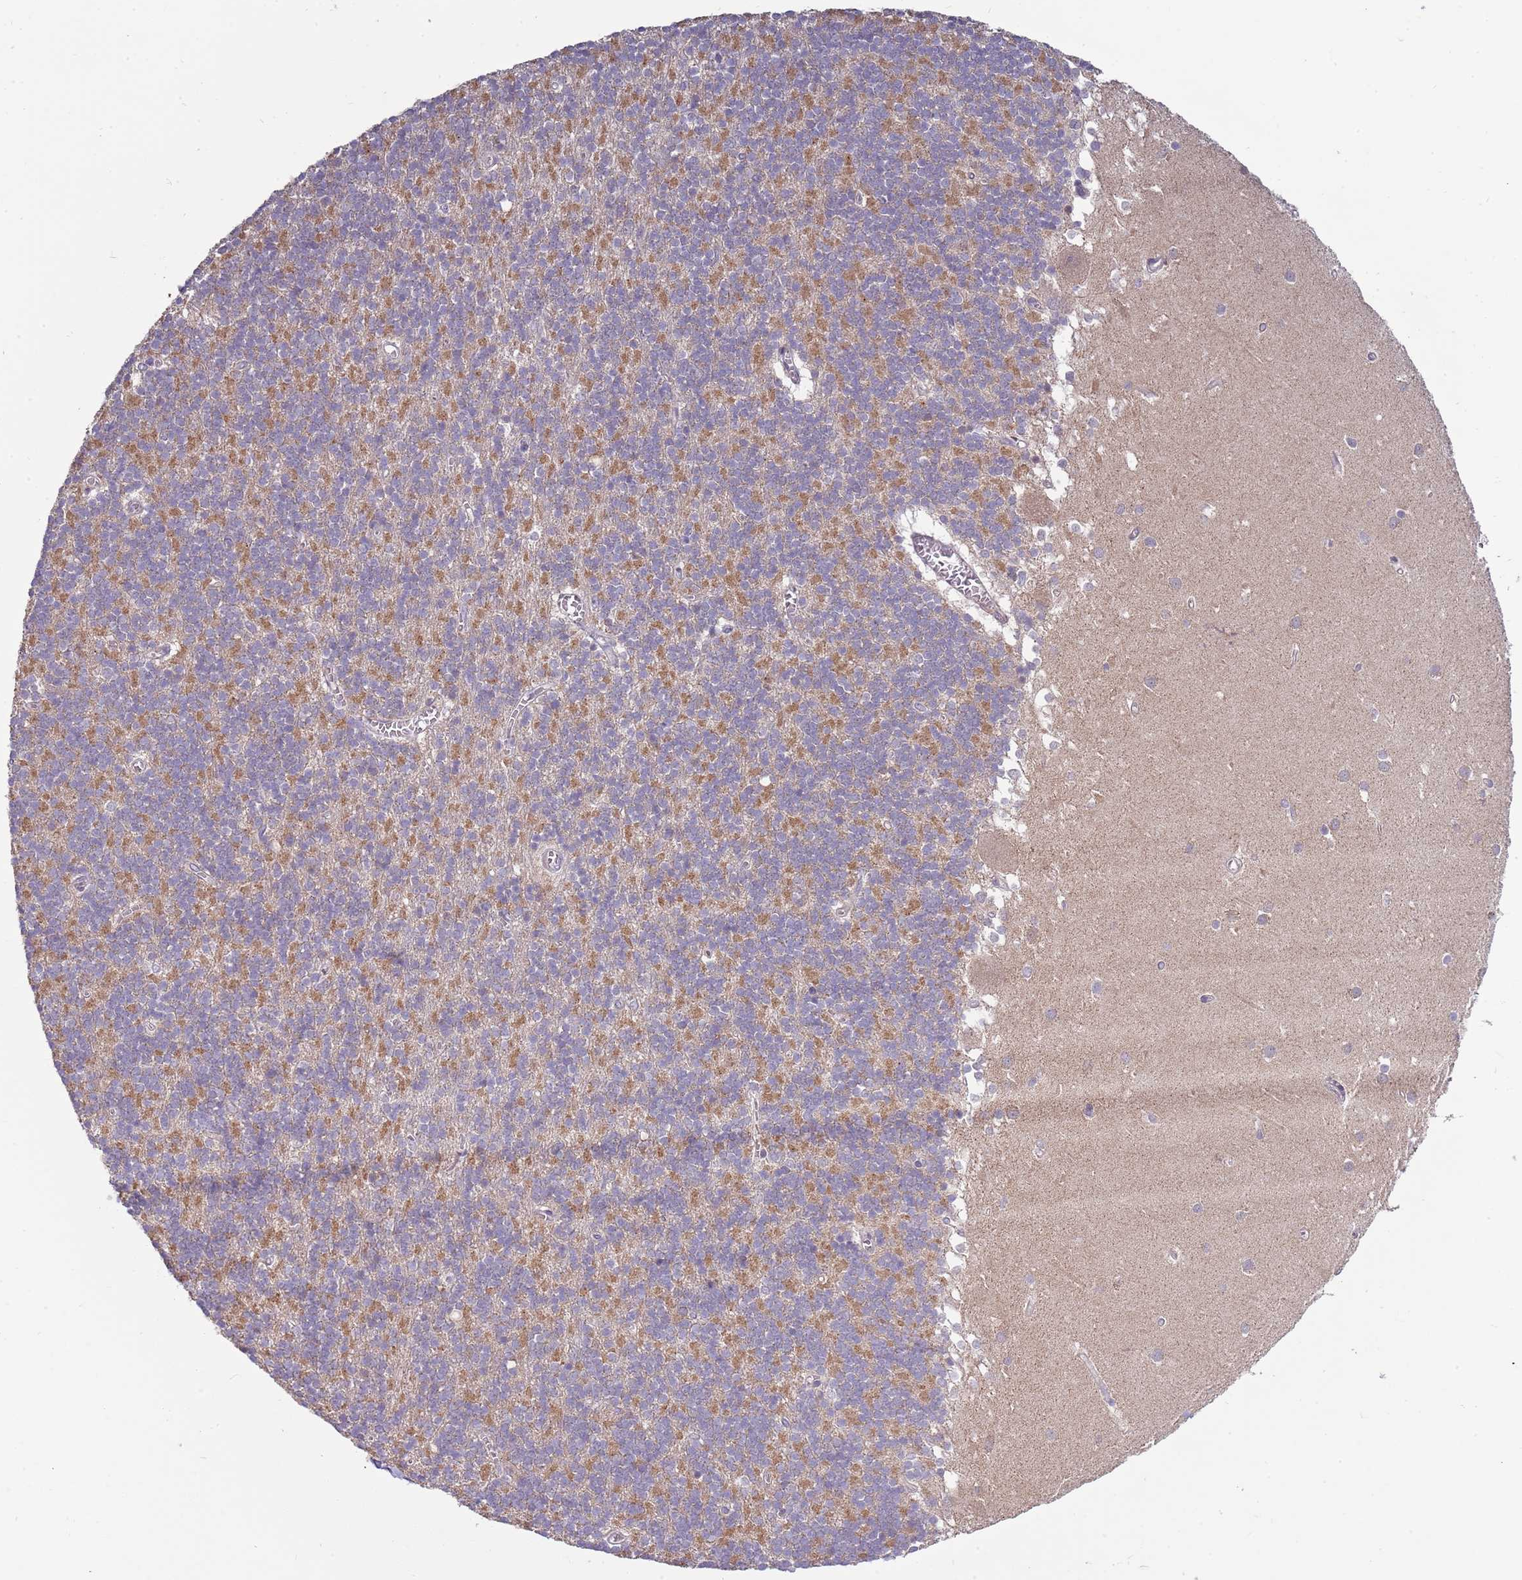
{"staining": {"intensity": "moderate", "quantity": "25%-75%", "location": "cytoplasmic/membranous"}, "tissue": "cerebellum", "cell_type": "Cells in granular layer", "image_type": "normal", "snomed": [{"axis": "morphology", "description": "Normal tissue, NOS"}, {"axis": "topography", "description": "Cerebellum"}], "caption": "Immunohistochemistry micrograph of benign human cerebellum stained for a protein (brown), which reveals medium levels of moderate cytoplasmic/membranous expression in about 25%-75% of cells in granular layer.", "gene": "RNF181", "patient": {"sex": "male", "age": 54}}